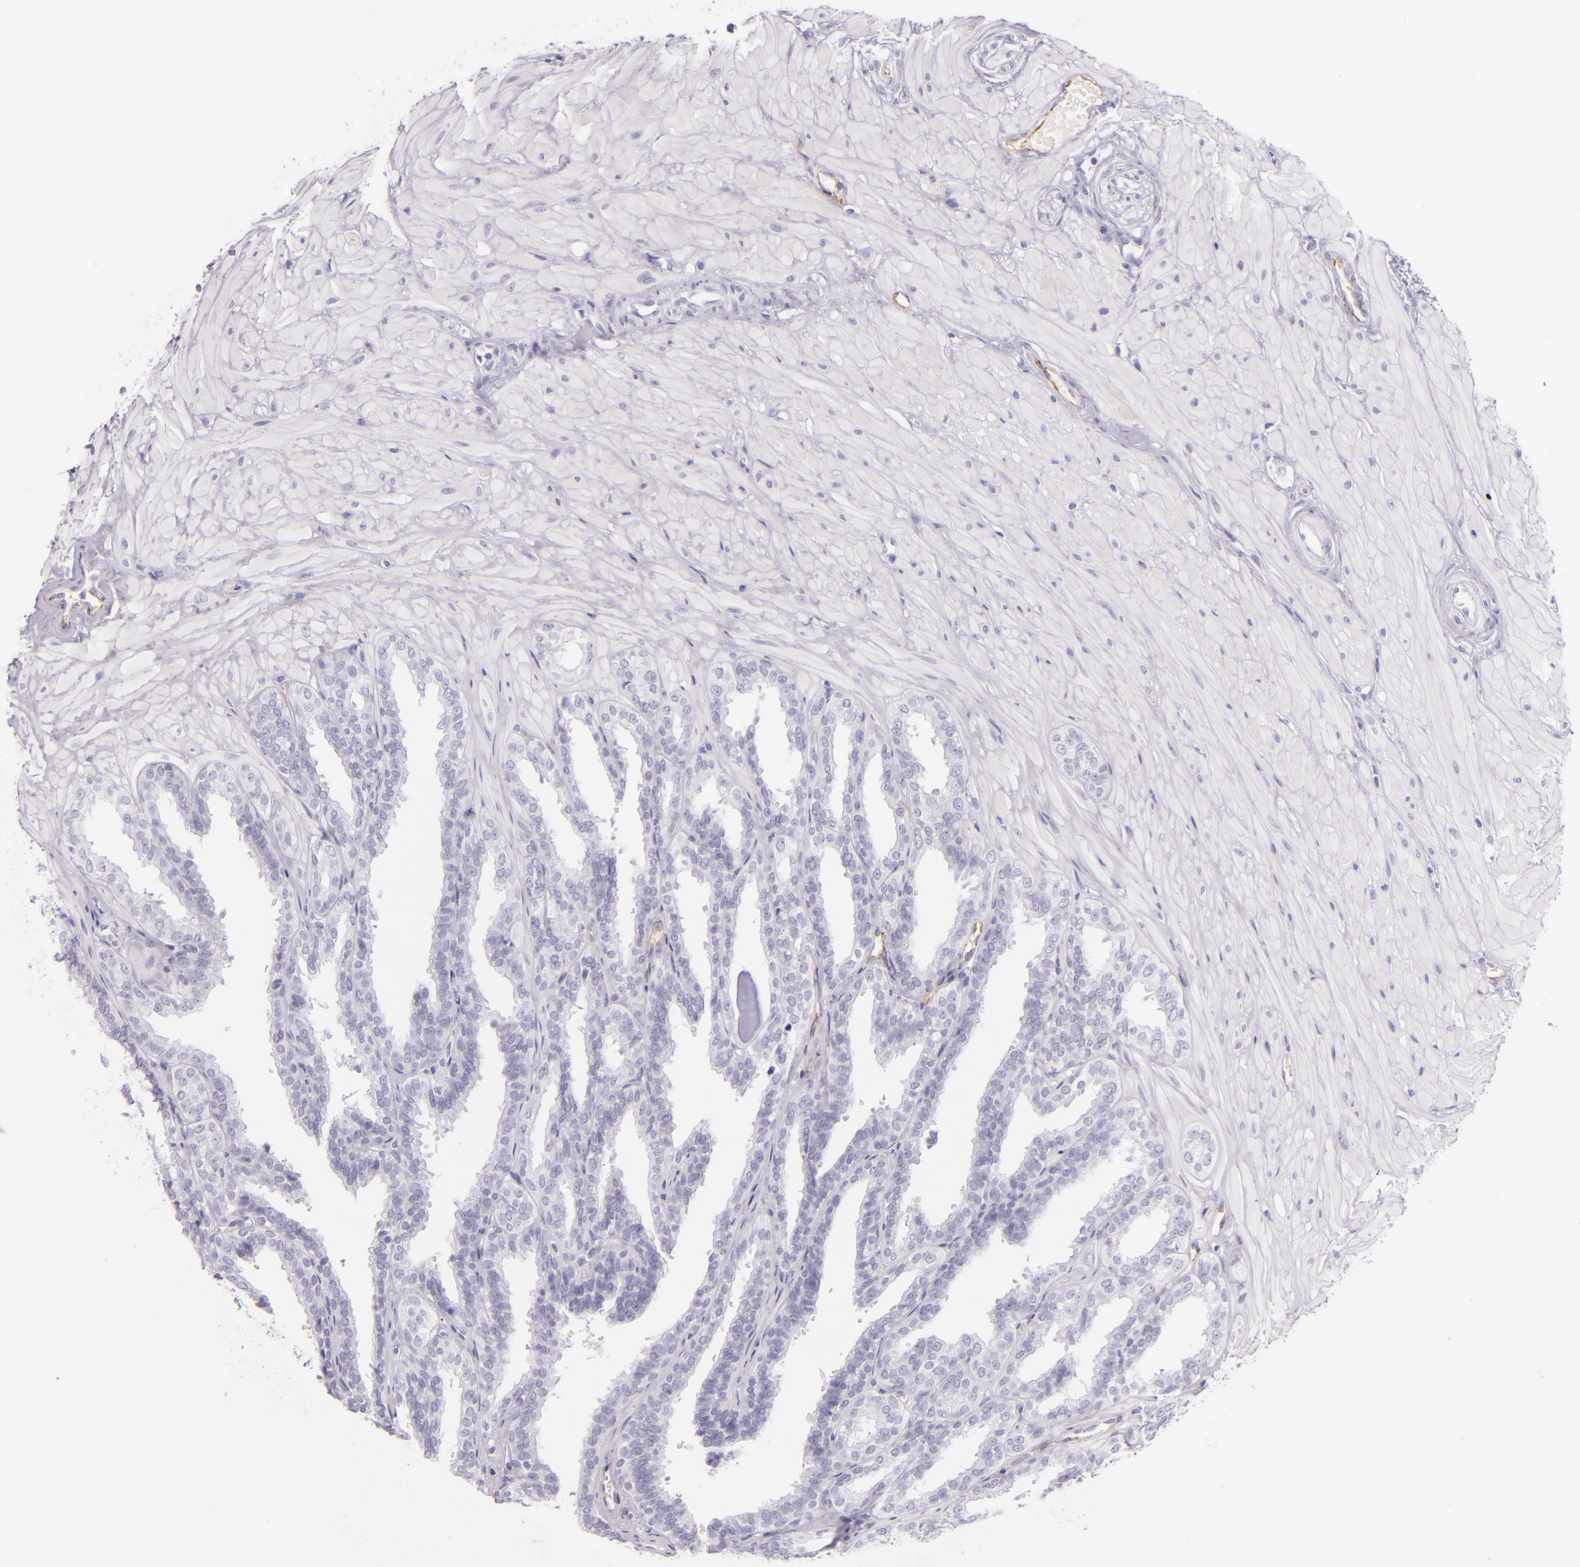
{"staining": {"intensity": "negative", "quantity": "none", "location": "none"}, "tissue": "seminal vesicle", "cell_type": "Glandular cells", "image_type": "normal", "snomed": [{"axis": "morphology", "description": "Normal tissue, NOS"}, {"axis": "topography", "description": "Seminal veicle"}], "caption": "Seminal vesicle was stained to show a protein in brown. There is no significant expression in glandular cells. (Stains: DAB immunohistochemistry with hematoxylin counter stain, Microscopy: brightfield microscopy at high magnification).", "gene": "SELP", "patient": {"sex": "male", "age": 26}}